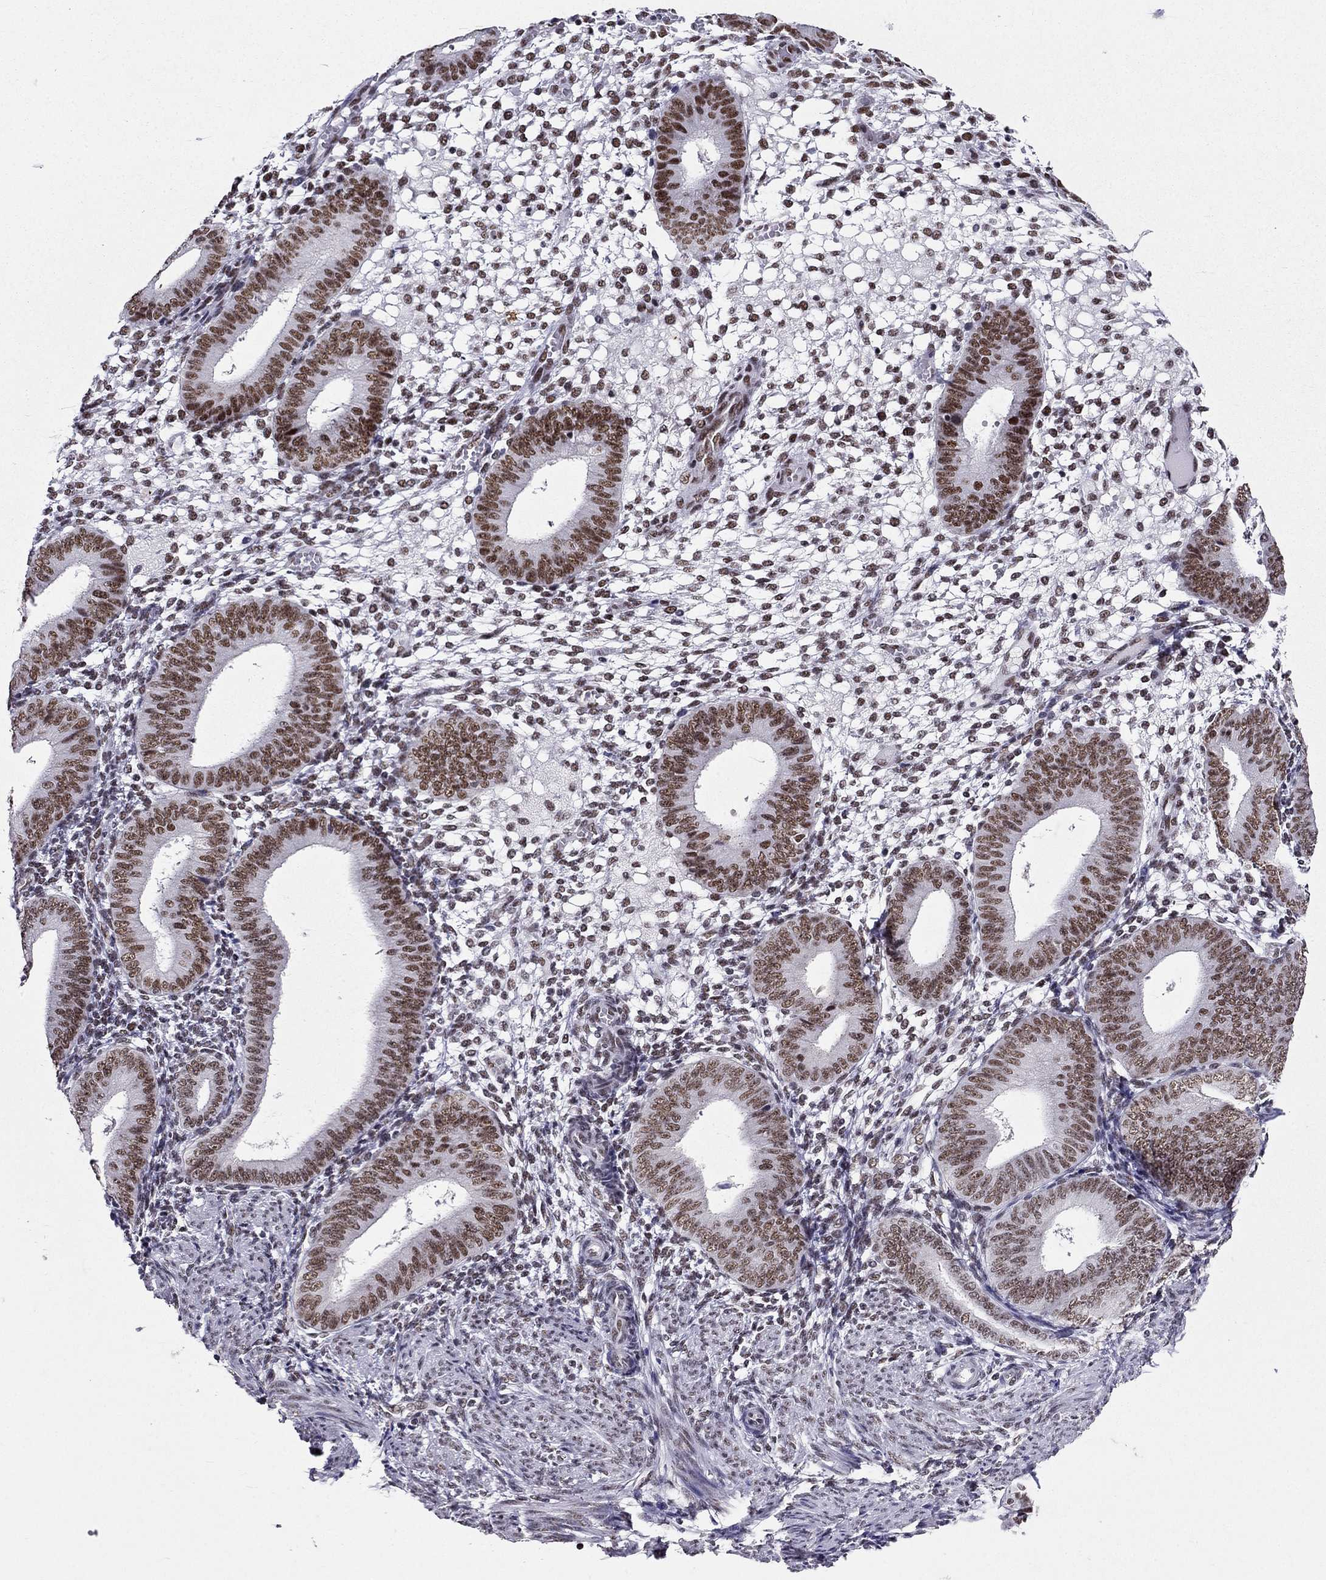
{"staining": {"intensity": "moderate", "quantity": "<25%", "location": "nuclear"}, "tissue": "endometrium", "cell_type": "Cells in endometrial stroma", "image_type": "normal", "snomed": [{"axis": "morphology", "description": "Normal tissue, NOS"}, {"axis": "topography", "description": "Endometrium"}], "caption": "This micrograph displays immunohistochemistry staining of normal endometrium, with low moderate nuclear staining in approximately <25% of cells in endometrial stroma.", "gene": "ZNF420", "patient": {"sex": "female", "age": 39}}